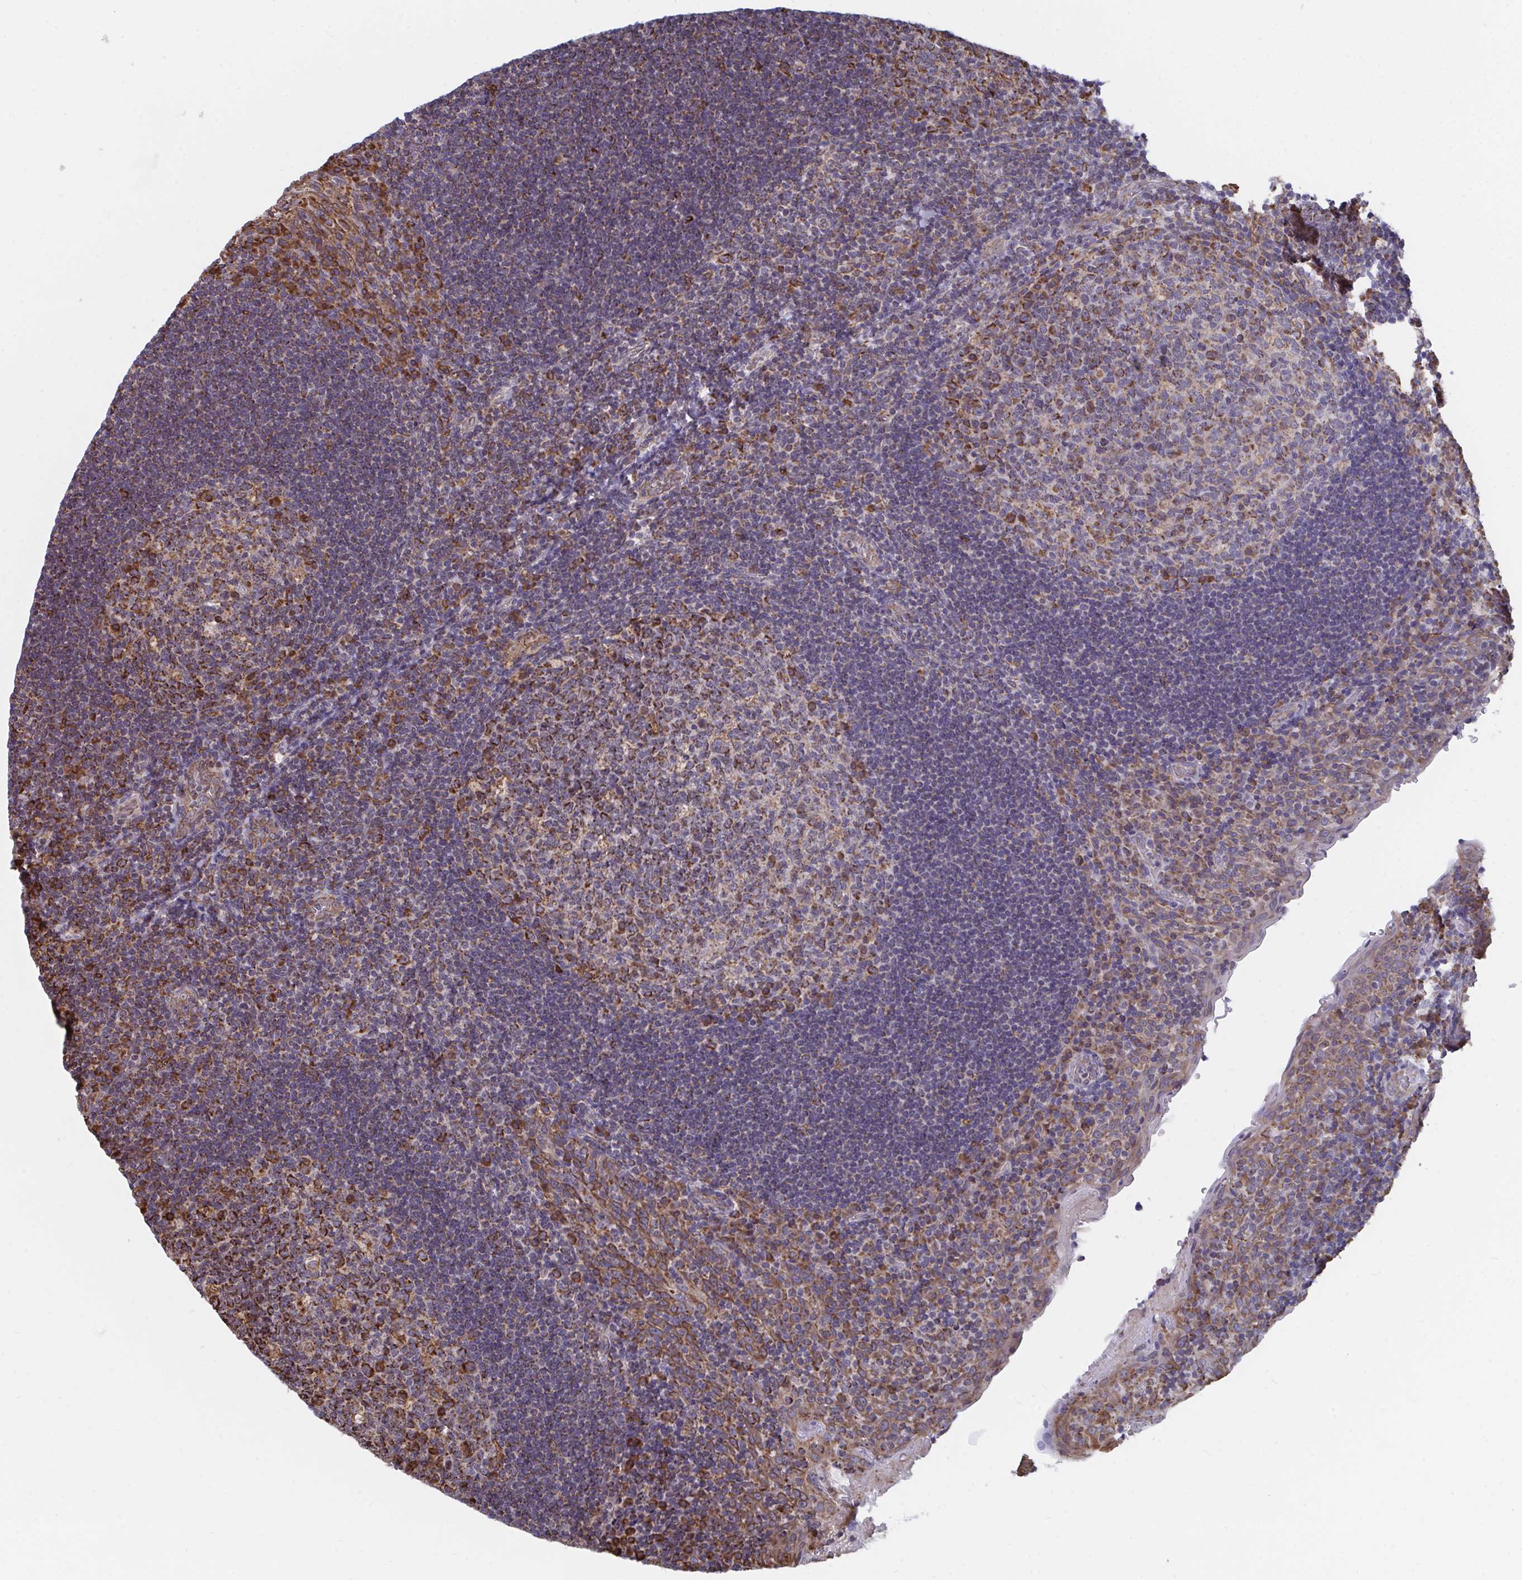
{"staining": {"intensity": "moderate", "quantity": "25%-75%", "location": "cytoplasmic/membranous"}, "tissue": "tonsil", "cell_type": "Germinal center cells", "image_type": "normal", "snomed": [{"axis": "morphology", "description": "Normal tissue, NOS"}, {"axis": "topography", "description": "Tonsil"}], "caption": "Protein staining displays moderate cytoplasmic/membranous staining in about 25%-75% of germinal center cells in normal tonsil.", "gene": "ELAVL1", "patient": {"sex": "male", "age": 17}}